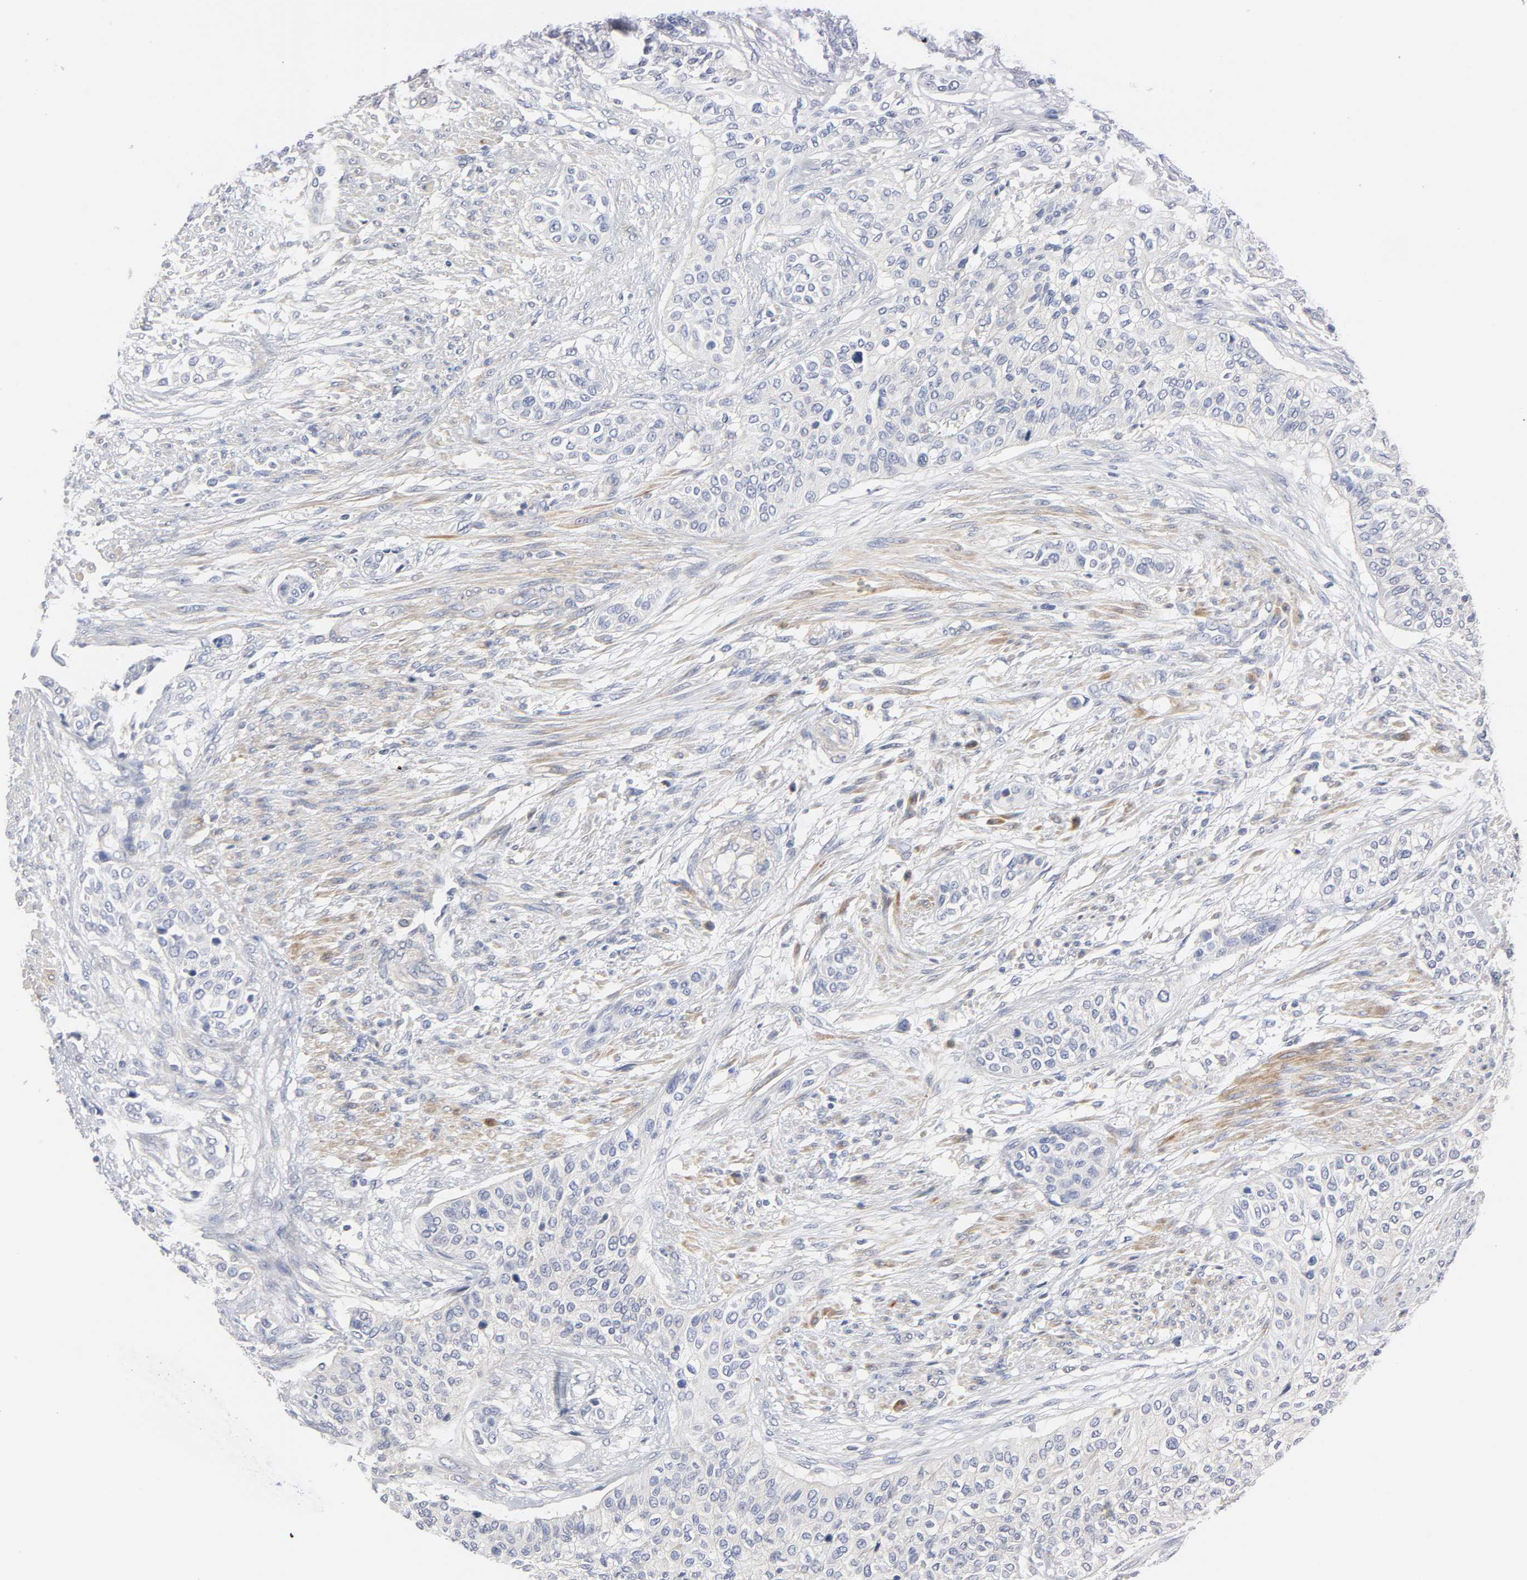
{"staining": {"intensity": "negative", "quantity": "none", "location": "none"}, "tissue": "urothelial cancer", "cell_type": "Tumor cells", "image_type": "cancer", "snomed": [{"axis": "morphology", "description": "Urothelial carcinoma, High grade"}, {"axis": "topography", "description": "Urinary bladder"}], "caption": "High-grade urothelial carcinoma was stained to show a protein in brown. There is no significant positivity in tumor cells. The staining is performed using DAB brown chromogen with nuclei counter-stained in using hematoxylin.", "gene": "ROCK1", "patient": {"sex": "male", "age": 74}}